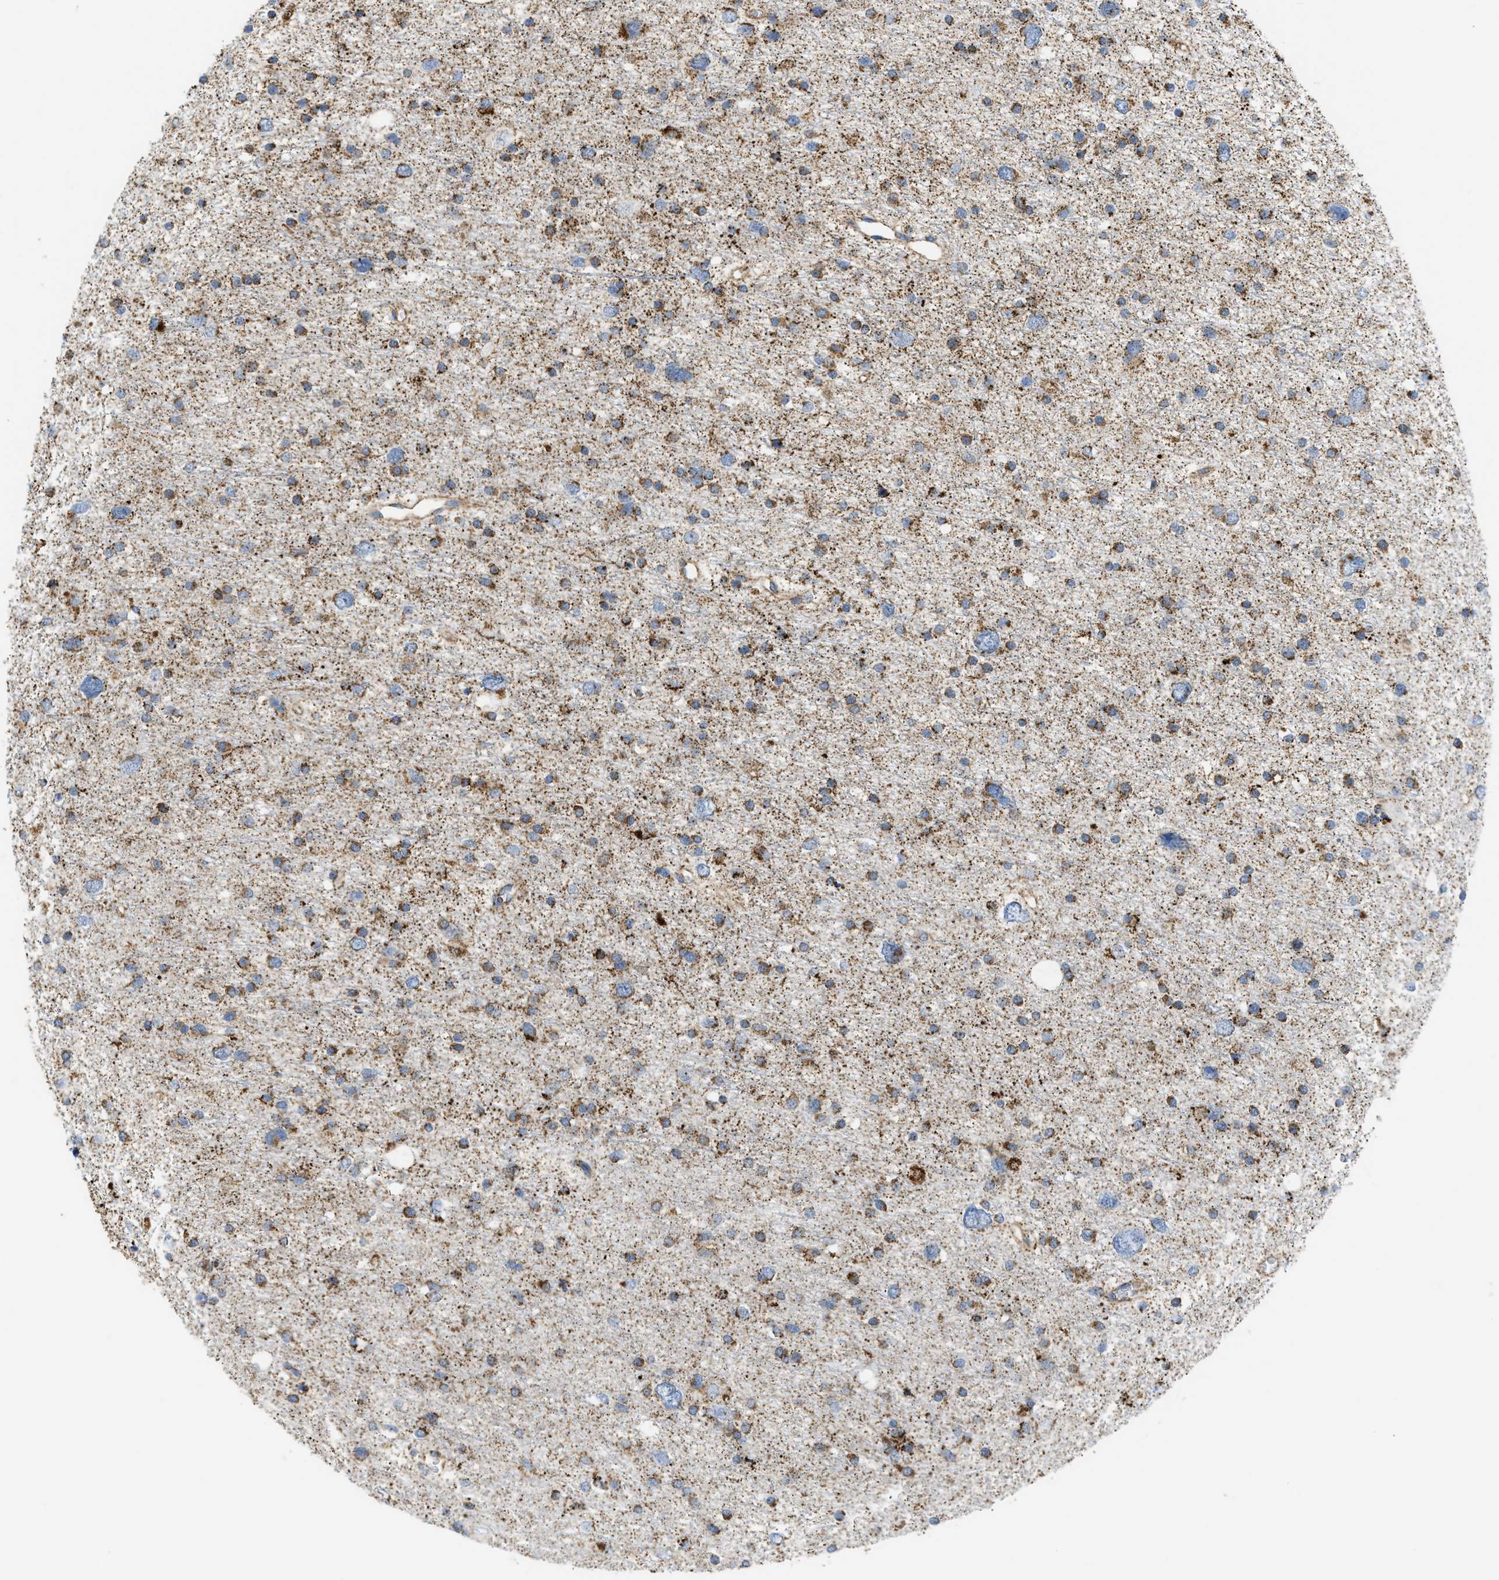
{"staining": {"intensity": "strong", "quantity": ">75%", "location": "cytoplasmic/membranous"}, "tissue": "glioma", "cell_type": "Tumor cells", "image_type": "cancer", "snomed": [{"axis": "morphology", "description": "Glioma, malignant, Low grade"}, {"axis": "topography", "description": "Brain"}], "caption": "A photomicrograph showing strong cytoplasmic/membranous staining in approximately >75% of tumor cells in malignant glioma (low-grade), as visualized by brown immunohistochemical staining.", "gene": "GATD3", "patient": {"sex": "female", "age": 37}}